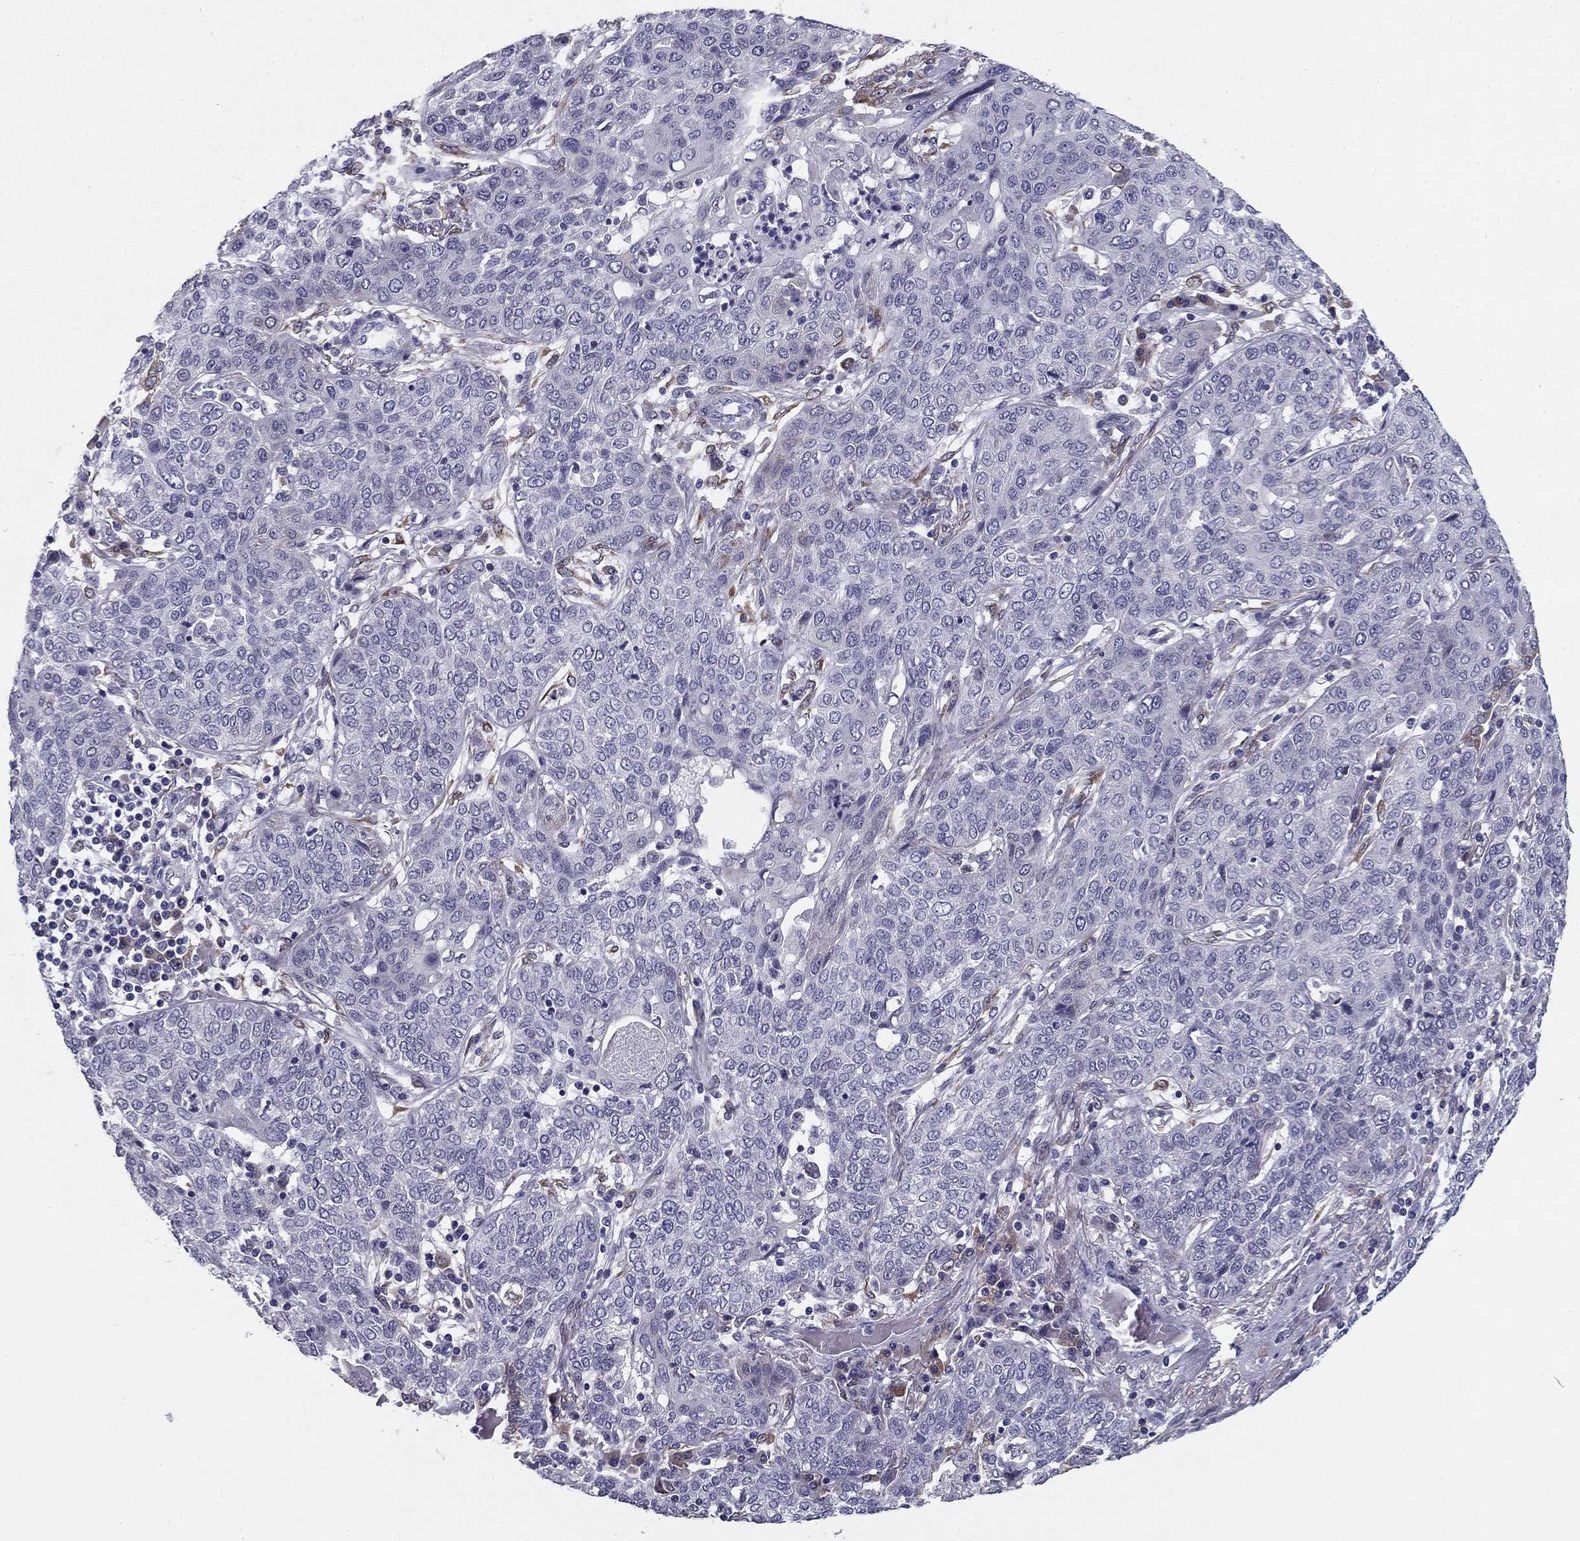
{"staining": {"intensity": "negative", "quantity": "none", "location": "none"}, "tissue": "lung cancer", "cell_type": "Tumor cells", "image_type": "cancer", "snomed": [{"axis": "morphology", "description": "Squamous cell carcinoma, NOS"}, {"axis": "topography", "description": "Lung"}], "caption": "This is an immunohistochemistry (IHC) image of human lung cancer (squamous cell carcinoma). There is no expression in tumor cells.", "gene": "TMED3", "patient": {"sex": "female", "age": 70}}